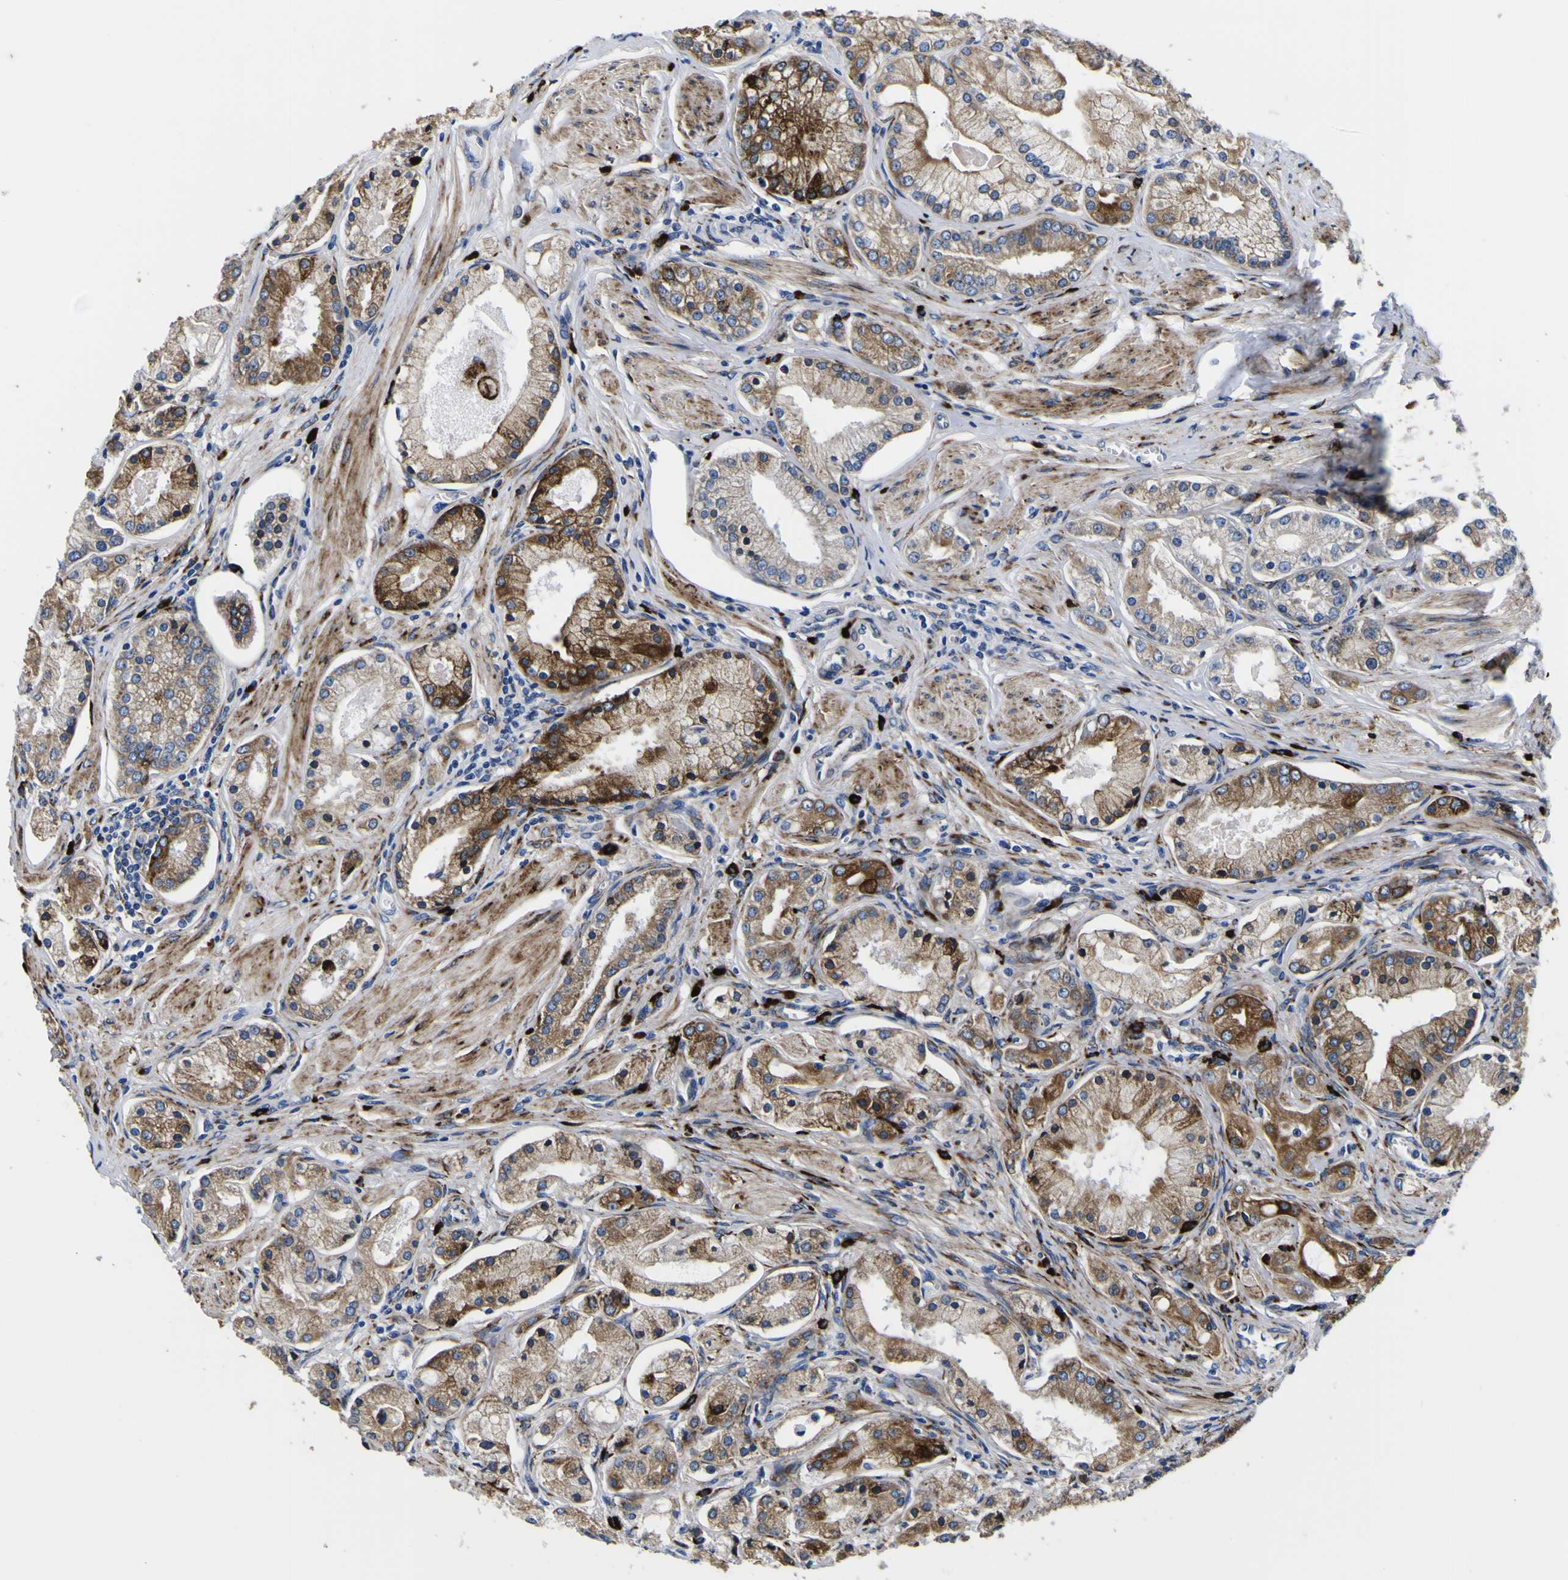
{"staining": {"intensity": "moderate", "quantity": "25%-75%", "location": "cytoplasmic/membranous"}, "tissue": "prostate cancer", "cell_type": "Tumor cells", "image_type": "cancer", "snomed": [{"axis": "morphology", "description": "Adenocarcinoma, High grade"}, {"axis": "topography", "description": "Prostate"}], "caption": "About 25%-75% of tumor cells in human adenocarcinoma (high-grade) (prostate) exhibit moderate cytoplasmic/membranous protein positivity as visualized by brown immunohistochemical staining.", "gene": "SCD", "patient": {"sex": "male", "age": 66}}